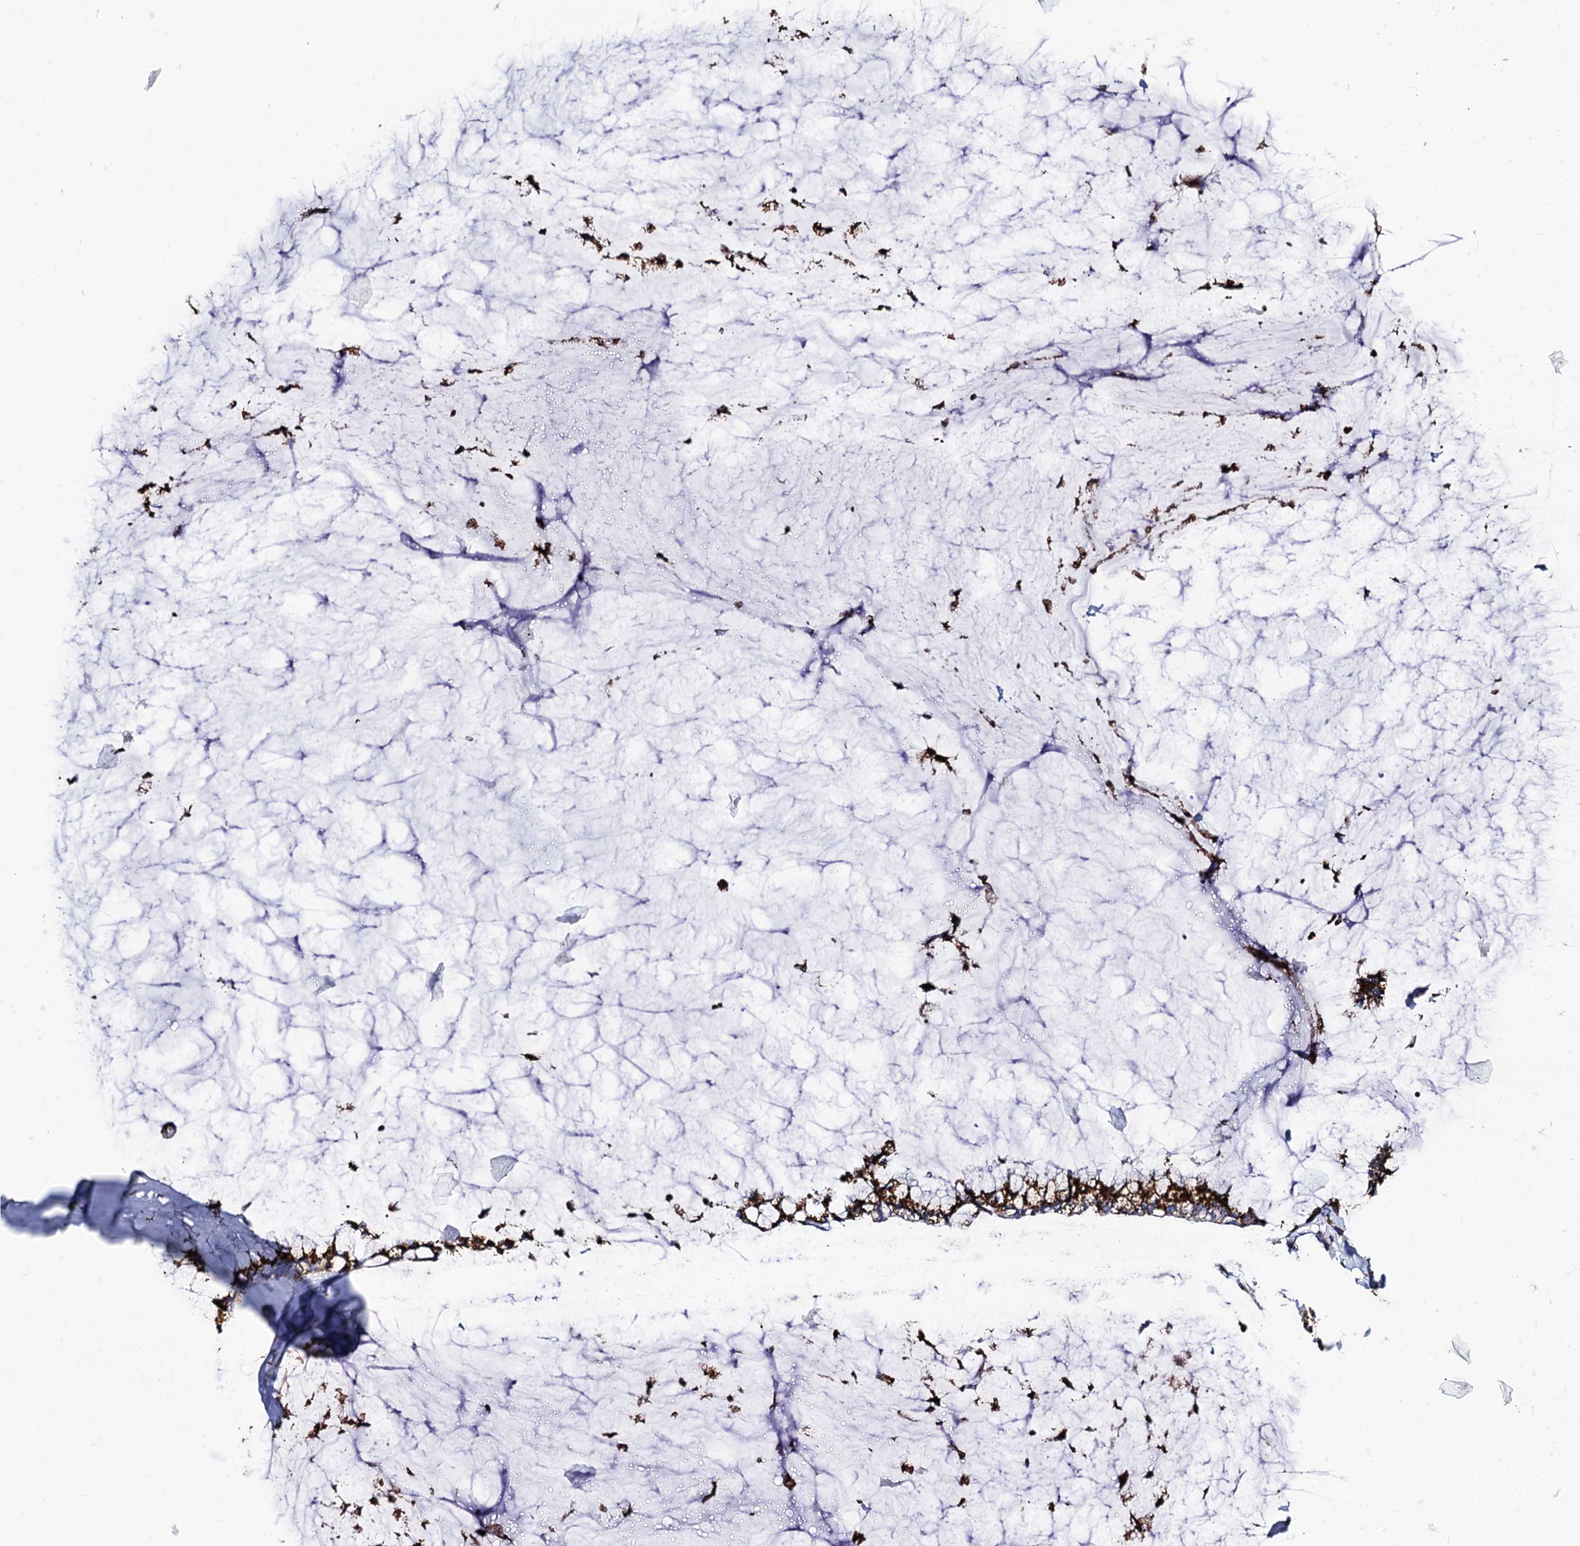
{"staining": {"intensity": "strong", "quantity": ">75%", "location": "cytoplasmic/membranous"}, "tissue": "ovarian cancer", "cell_type": "Tumor cells", "image_type": "cancer", "snomed": [{"axis": "morphology", "description": "Cystadenocarcinoma, mucinous, NOS"}, {"axis": "topography", "description": "Ovary"}], "caption": "A brown stain labels strong cytoplasmic/membranous expression of a protein in human mucinous cystadenocarcinoma (ovarian) tumor cells. (Brightfield microscopy of DAB IHC at high magnification).", "gene": "TM9SF3", "patient": {"sex": "female", "age": 39}}